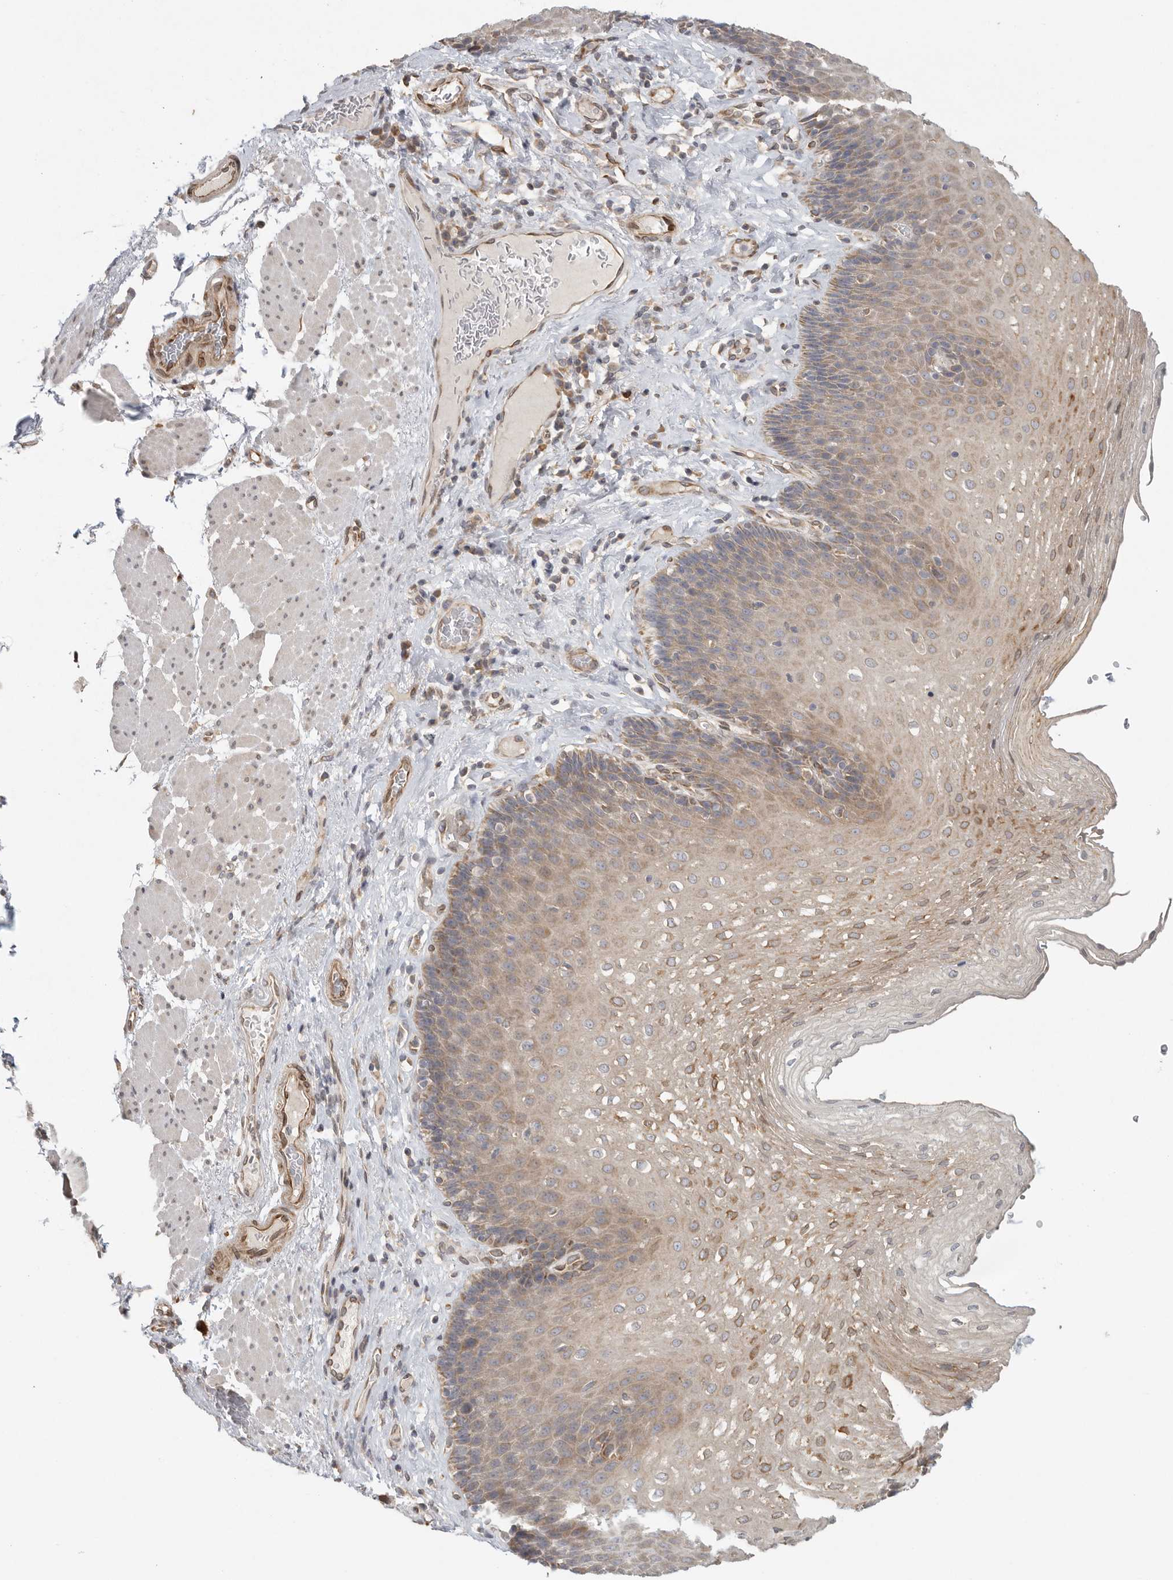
{"staining": {"intensity": "moderate", "quantity": "25%-75%", "location": "cytoplasmic/membranous"}, "tissue": "esophagus", "cell_type": "Squamous epithelial cells", "image_type": "normal", "snomed": [{"axis": "morphology", "description": "Normal tissue, NOS"}, {"axis": "topography", "description": "Esophagus"}], "caption": "A brown stain shows moderate cytoplasmic/membranous positivity of a protein in squamous epithelial cells of unremarkable human esophagus. Nuclei are stained in blue.", "gene": "BCAP29", "patient": {"sex": "female", "age": 66}}